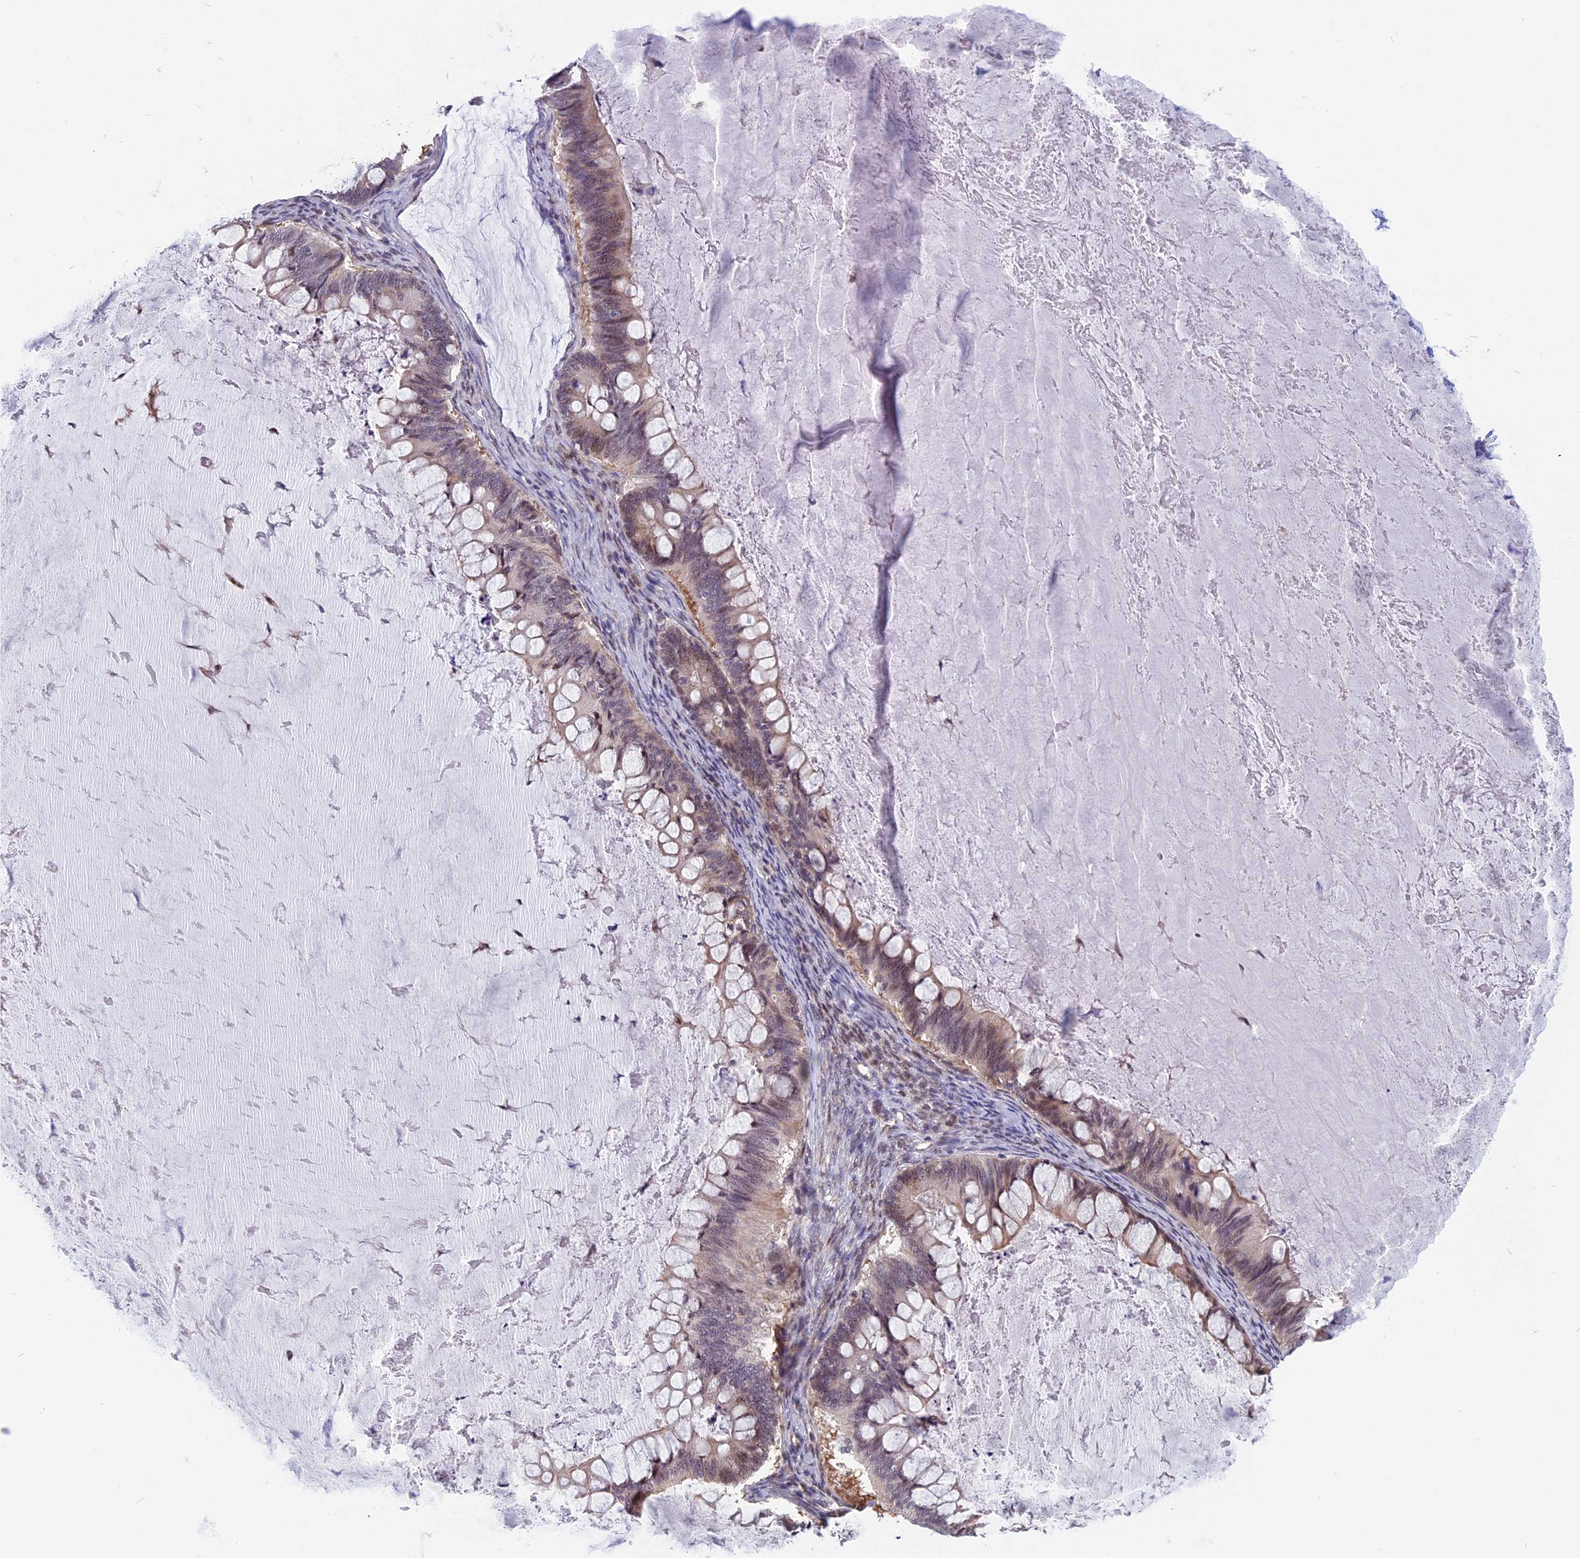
{"staining": {"intensity": "weak", "quantity": "25%-75%", "location": "cytoplasmic/membranous,nuclear"}, "tissue": "ovarian cancer", "cell_type": "Tumor cells", "image_type": "cancer", "snomed": [{"axis": "morphology", "description": "Cystadenocarcinoma, mucinous, NOS"}, {"axis": "topography", "description": "Ovary"}], "caption": "Ovarian mucinous cystadenocarcinoma stained with immunohistochemistry (IHC) displays weak cytoplasmic/membranous and nuclear staining in approximately 25%-75% of tumor cells.", "gene": "CCDC113", "patient": {"sex": "female", "age": 61}}